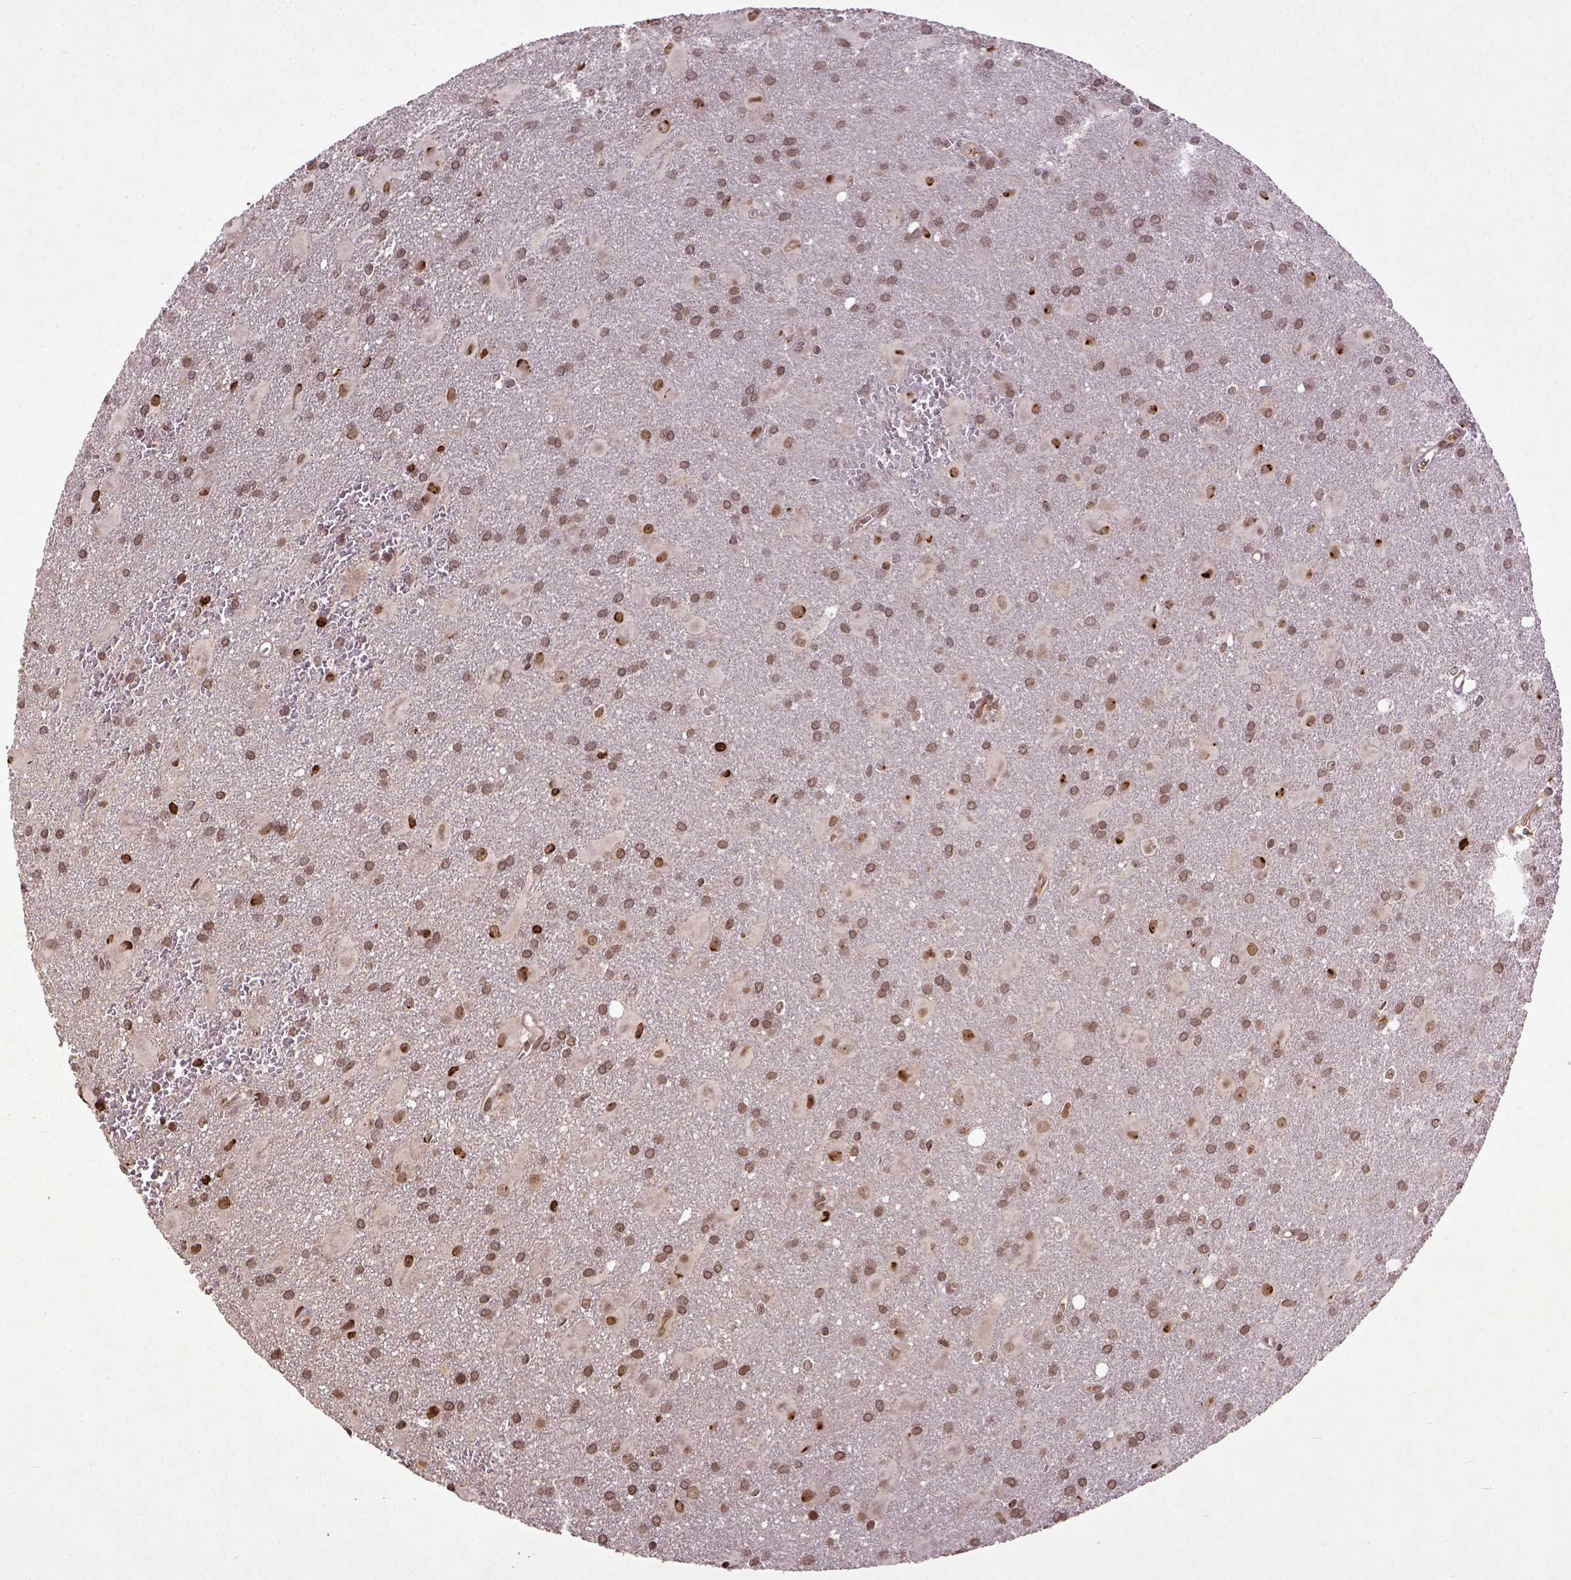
{"staining": {"intensity": "moderate", "quantity": ">75%", "location": "nuclear"}, "tissue": "glioma", "cell_type": "Tumor cells", "image_type": "cancer", "snomed": [{"axis": "morphology", "description": "Glioma, malignant, Low grade"}, {"axis": "topography", "description": "Brain"}], "caption": "Moderate nuclear expression is identified in approximately >75% of tumor cells in glioma.", "gene": "BANF1", "patient": {"sex": "male", "age": 58}}